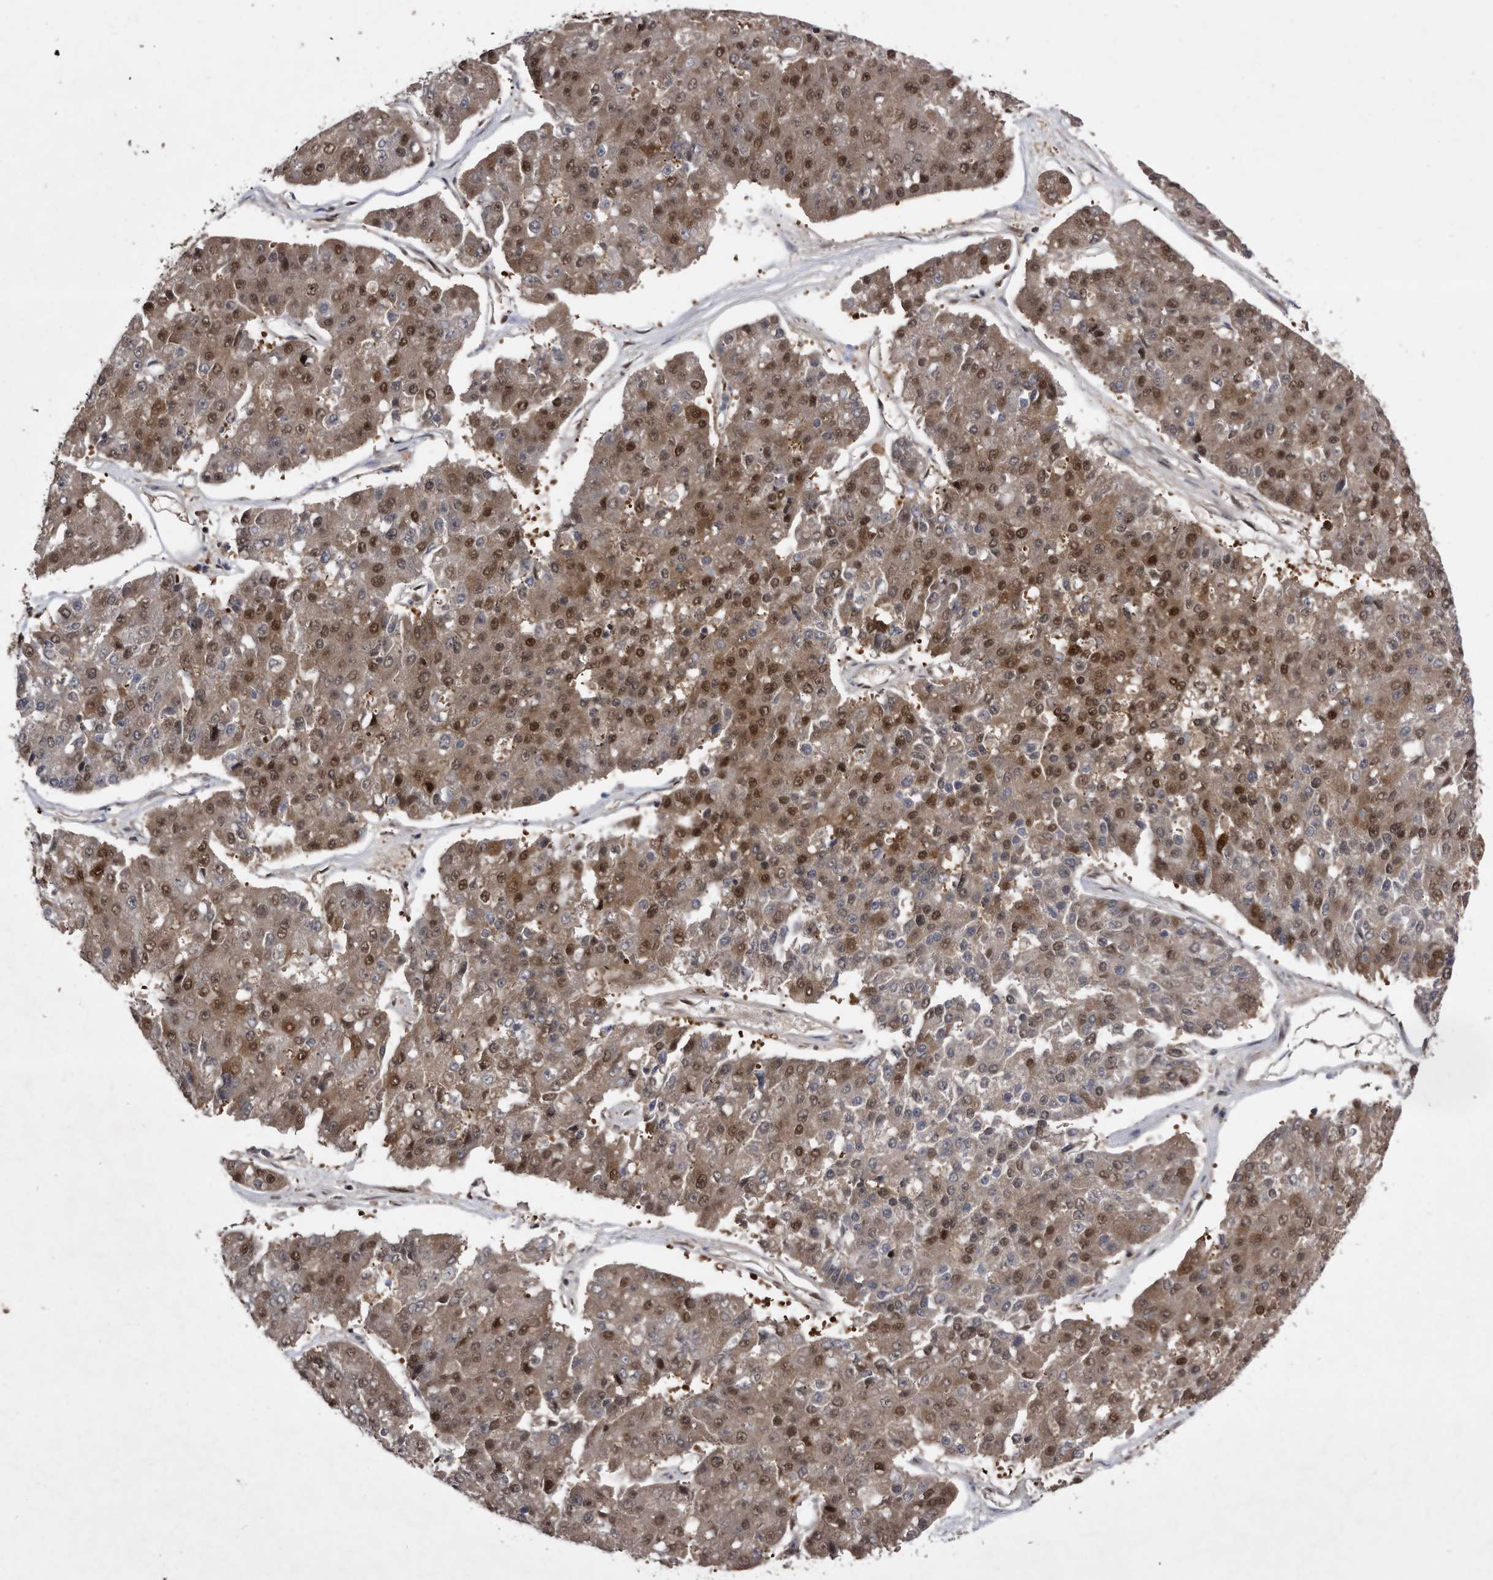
{"staining": {"intensity": "moderate", "quantity": ">75%", "location": "nuclear"}, "tissue": "pancreatic cancer", "cell_type": "Tumor cells", "image_type": "cancer", "snomed": [{"axis": "morphology", "description": "Adenocarcinoma, NOS"}, {"axis": "topography", "description": "Pancreas"}], "caption": "High-magnification brightfield microscopy of pancreatic adenocarcinoma stained with DAB (brown) and counterstained with hematoxylin (blue). tumor cells exhibit moderate nuclear positivity is identified in about>75% of cells. (DAB (3,3'-diaminobenzidine) IHC, brown staining for protein, blue staining for nuclei).", "gene": "RAD23B", "patient": {"sex": "male", "age": 50}}